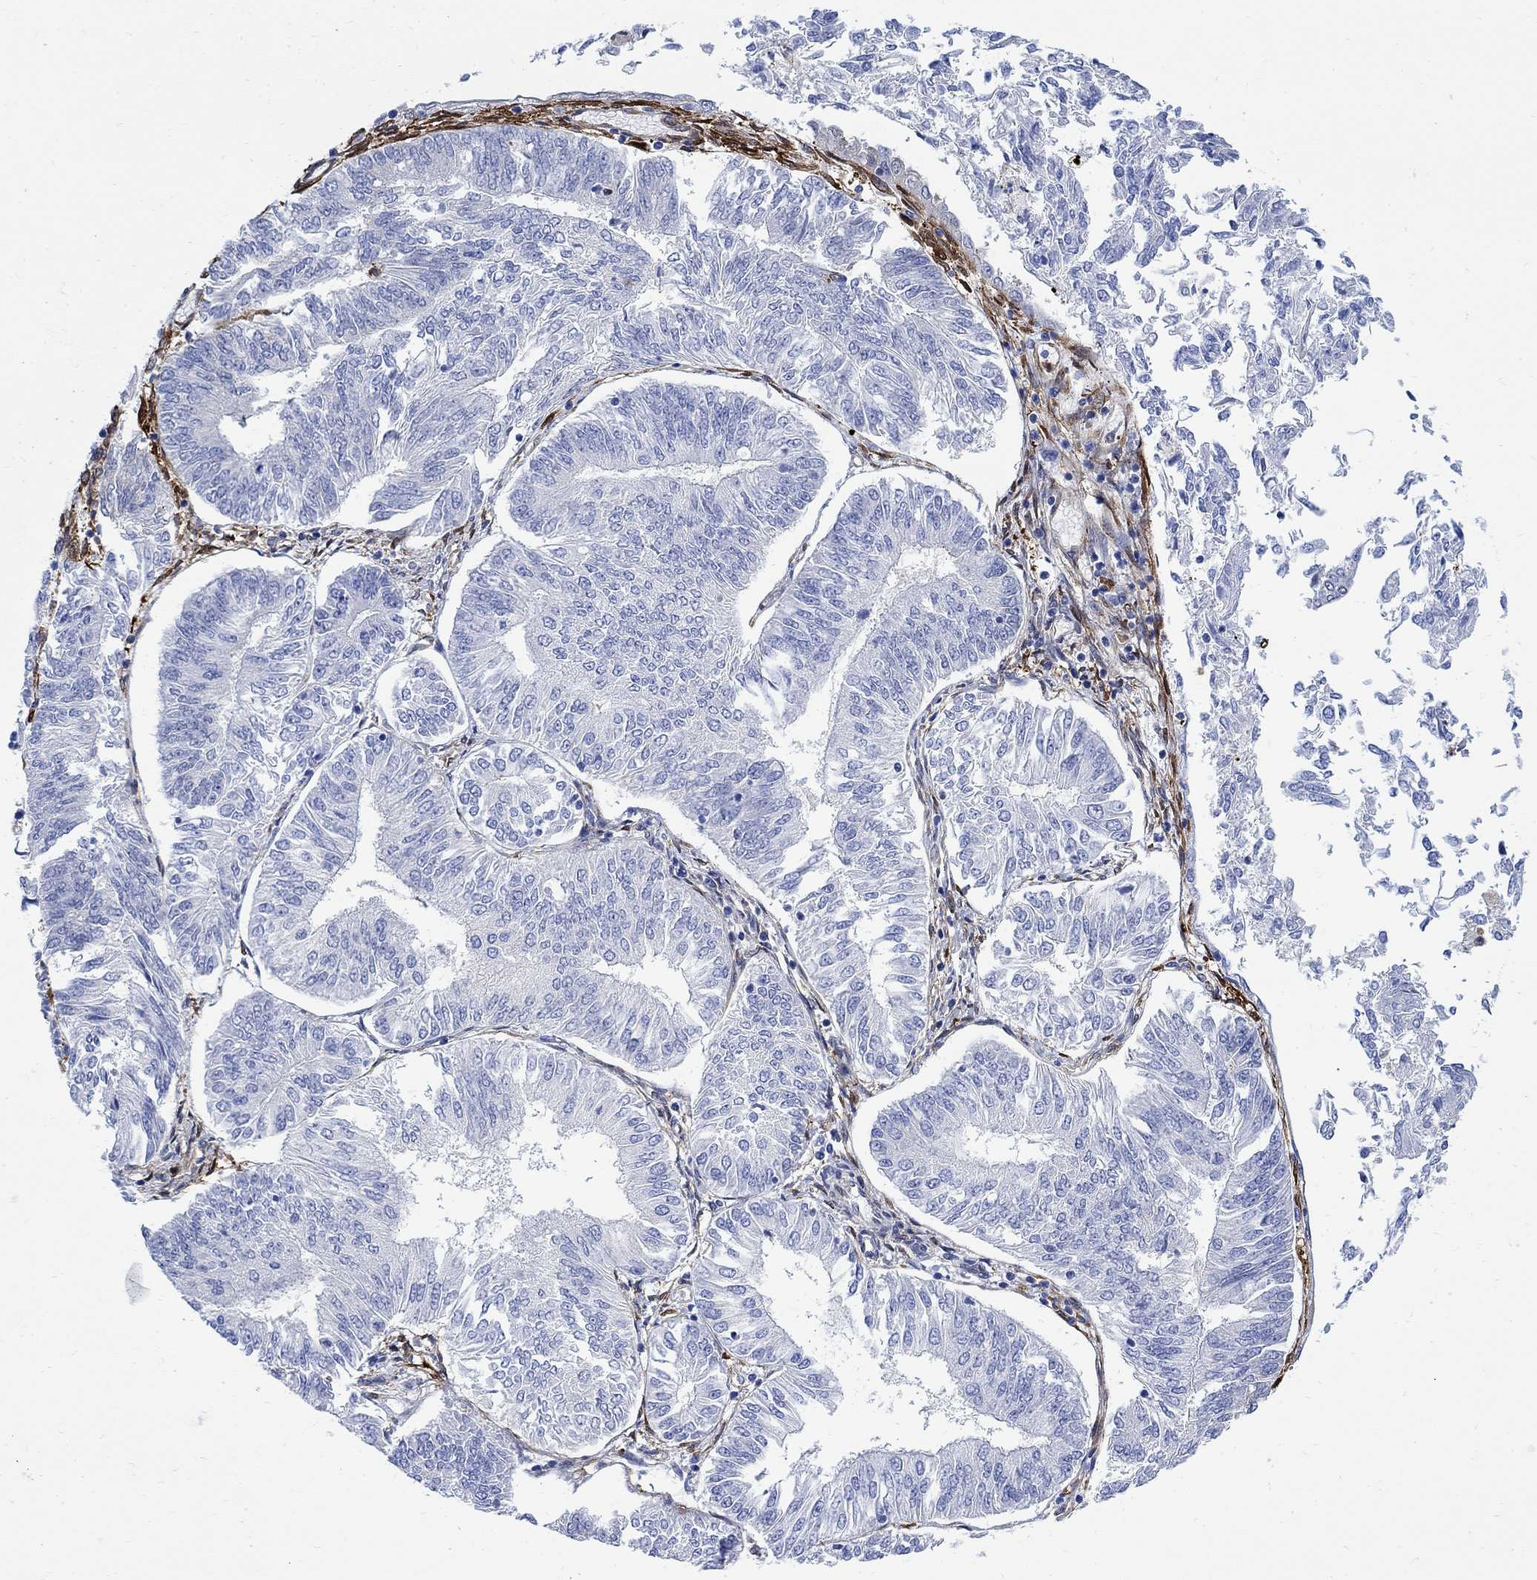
{"staining": {"intensity": "negative", "quantity": "none", "location": "none"}, "tissue": "endometrial cancer", "cell_type": "Tumor cells", "image_type": "cancer", "snomed": [{"axis": "morphology", "description": "Adenocarcinoma, NOS"}, {"axis": "topography", "description": "Endometrium"}], "caption": "This is a micrograph of IHC staining of endometrial cancer (adenocarcinoma), which shows no expression in tumor cells.", "gene": "TGM2", "patient": {"sex": "female", "age": 58}}